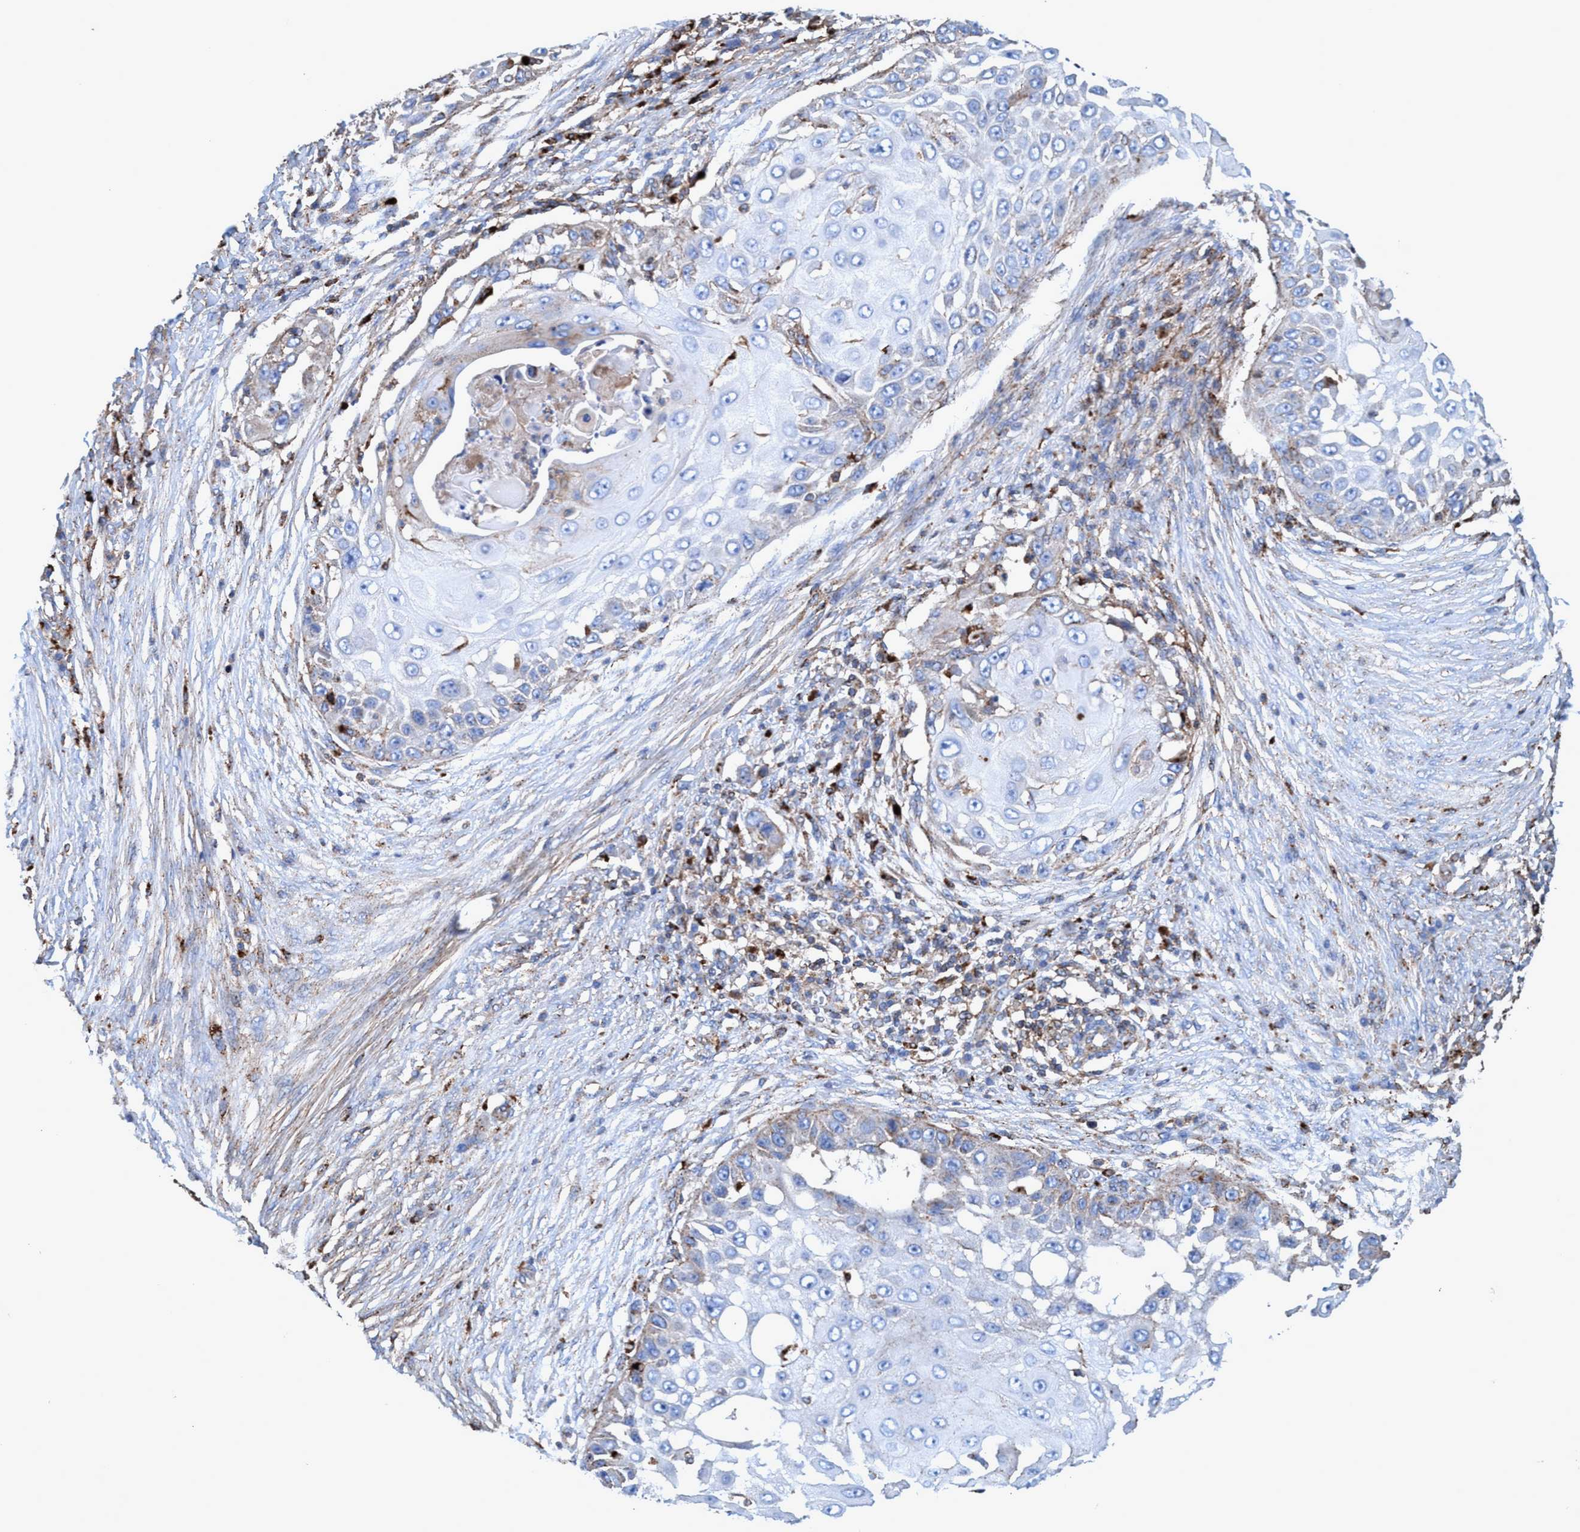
{"staining": {"intensity": "weak", "quantity": "<25%", "location": "cytoplasmic/membranous"}, "tissue": "skin cancer", "cell_type": "Tumor cells", "image_type": "cancer", "snomed": [{"axis": "morphology", "description": "Squamous cell carcinoma, NOS"}, {"axis": "topography", "description": "Skin"}], "caption": "Protein analysis of squamous cell carcinoma (skin) exhibits no significant positivity in tumor cells.", "gene": "TRIM65", "patient": {"sex": "female", "age": 44}}